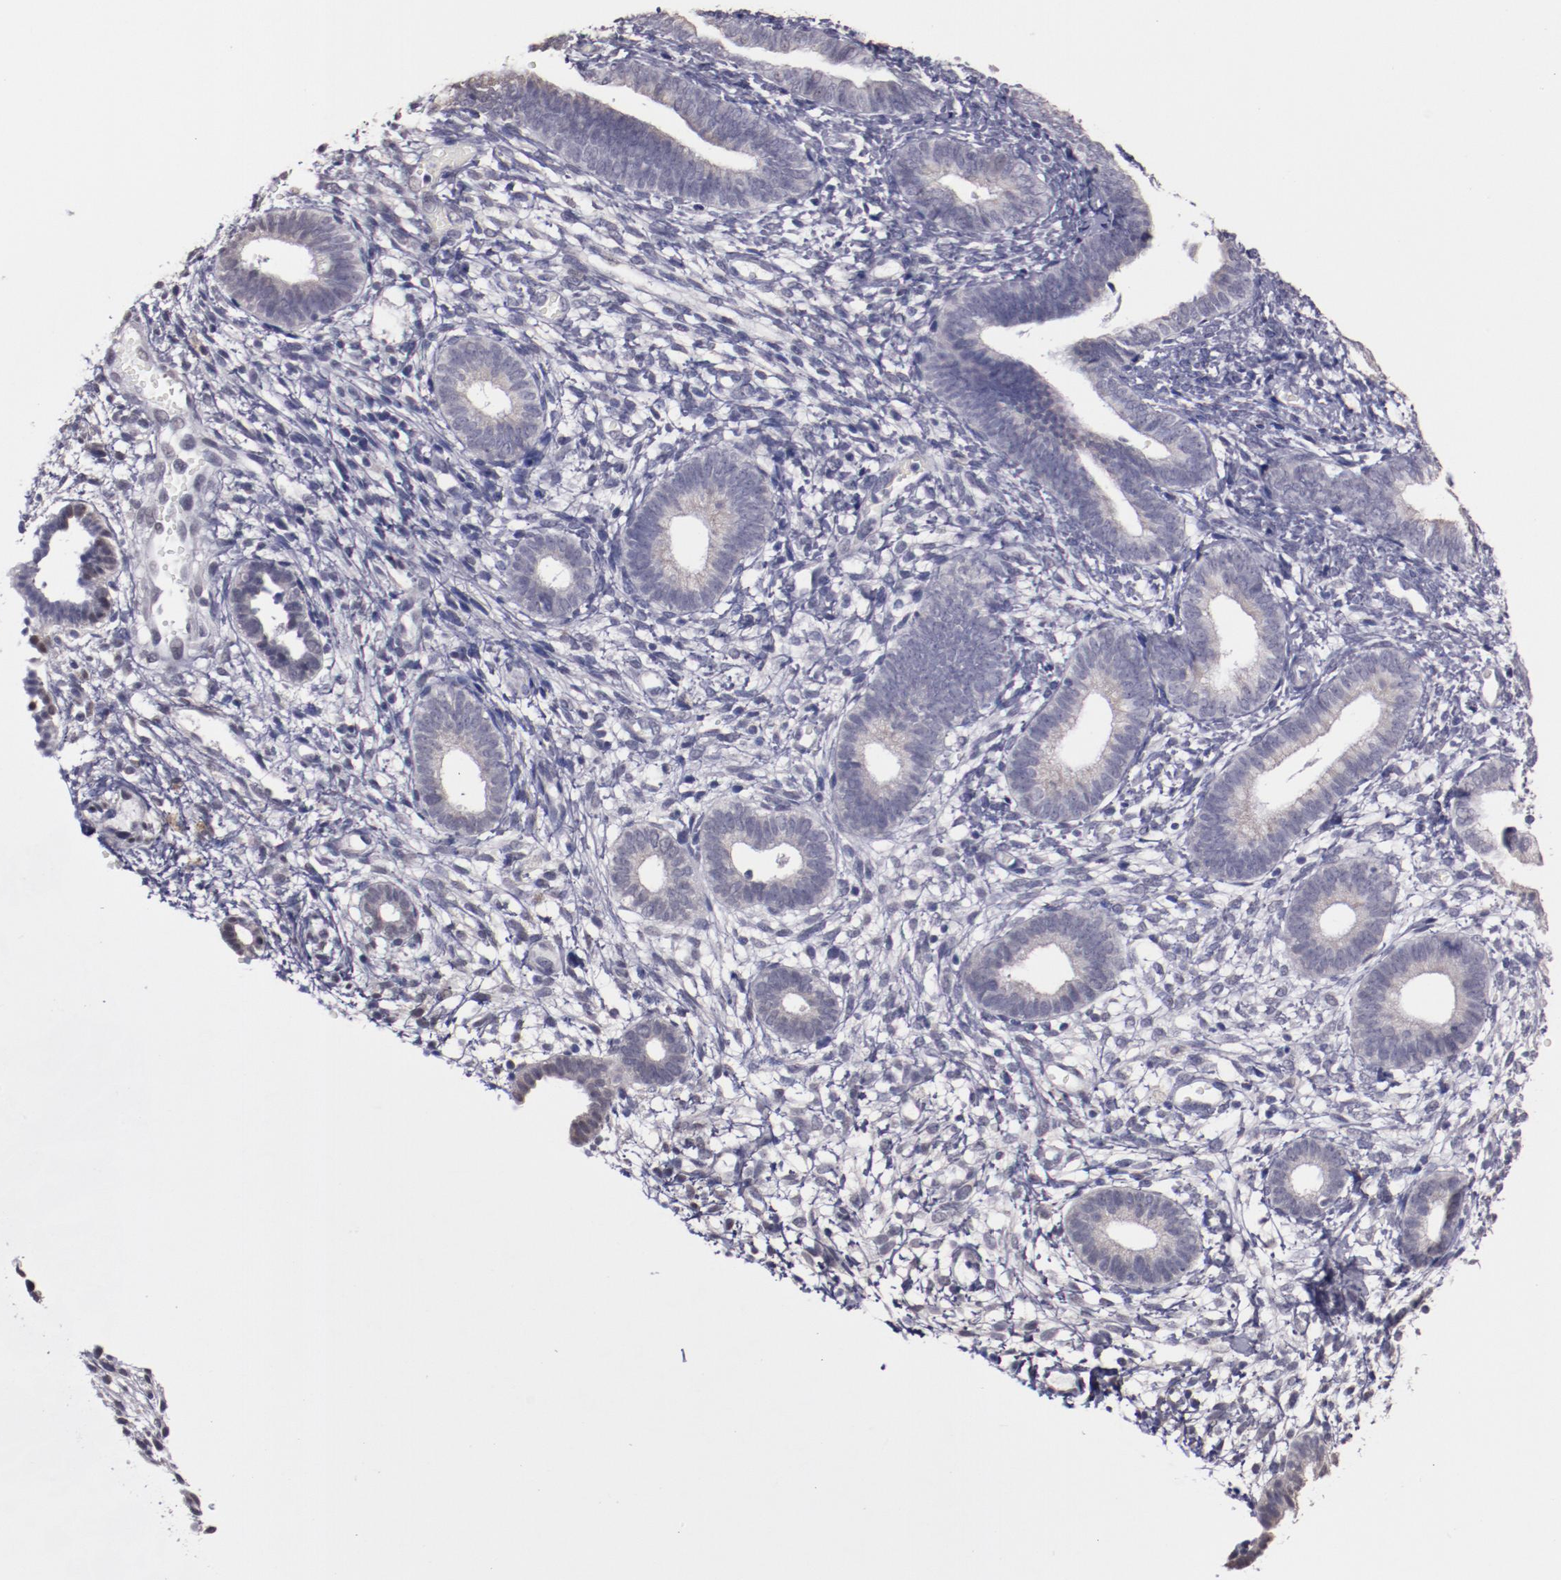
{"staining": {"intensity": "negative", "quantity": "none", "location": "none"}, "tissue": "endometrium", "cell_type": "Cells in endometrial stroma", "image_type": "normal", "snomed": [{"axis": "morphology", "description": "Normal tissue, NOS"}, {"axis": "topography", "description": "Smooth muscle"}, {"axis": "topography", "description": "Endometrium"}], "caption": "Immunohistochemistry of benign human endometrium demonstrates no expression in cells in endometrial stroma. Brightfield microscopy of immunohistochemistry (IHC) stained with DAB (3,3'-diaminobenzidine) (brown) and hematoxylin (blue), captured at high magnification.", "gene": "NRXN3", "patient": {"sex": "female", "age": 57}}